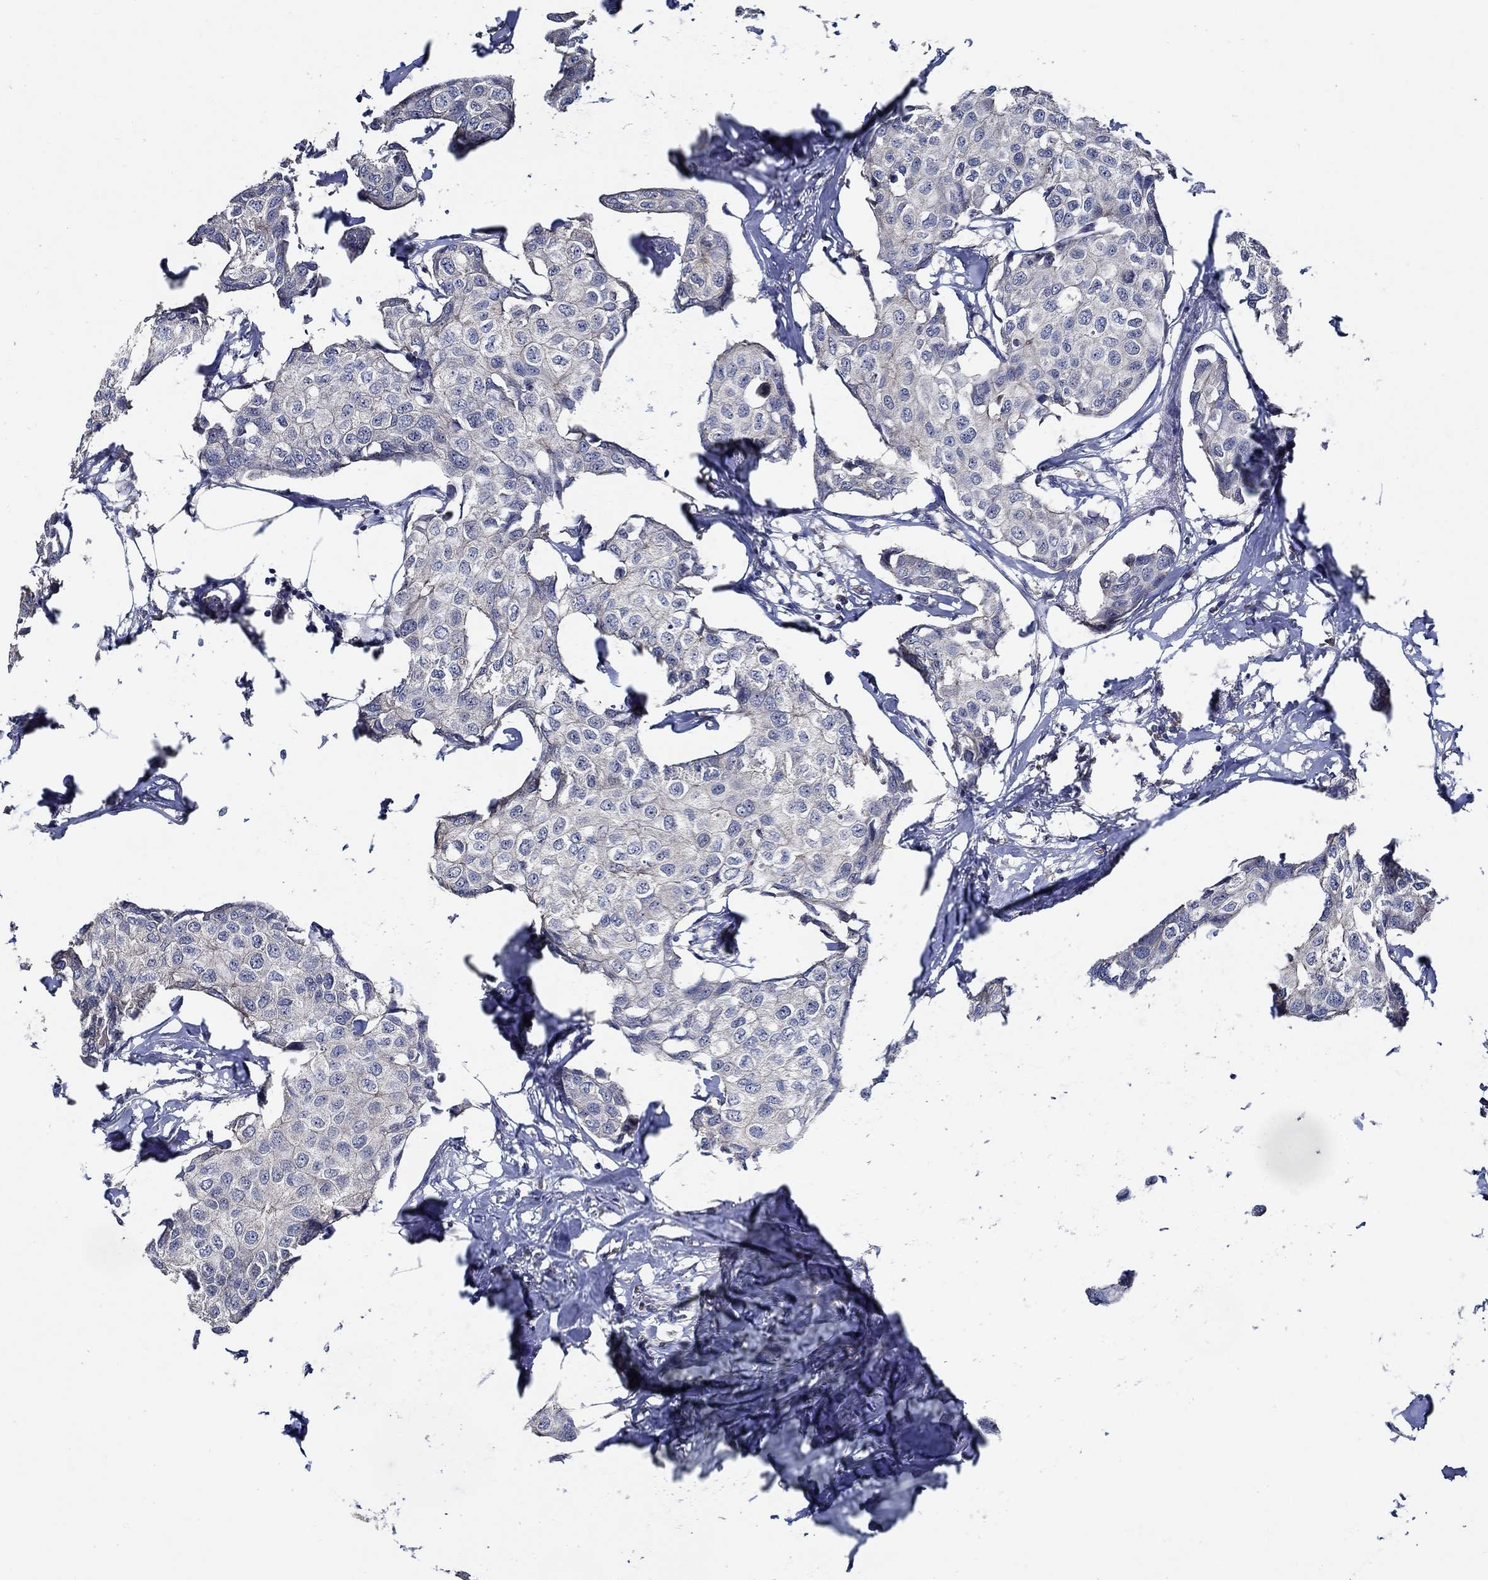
{"staining": {"intensity": "negative", "quantity": "none", "location": "none"}, "tissue": "breast cancer", "cell_type": "Tumor cells", "image_type": "cancer", "snomed": [{"axis": "morphology", "description": "Duct carcinoma"}, {"axis": "topography", "description": "Breast"}], "caption": "IHC of breast cancer (infiltrating ductal carcinoma) exhibits no staining in tumor cells. The staining was performed using DAB to visualize the protein expression in brown, while the nuclei were stained in blue with hematoxylin (Magnification: 20x).", "gene": "WDR53", "patient": {"sex": "female", "age": 80}}